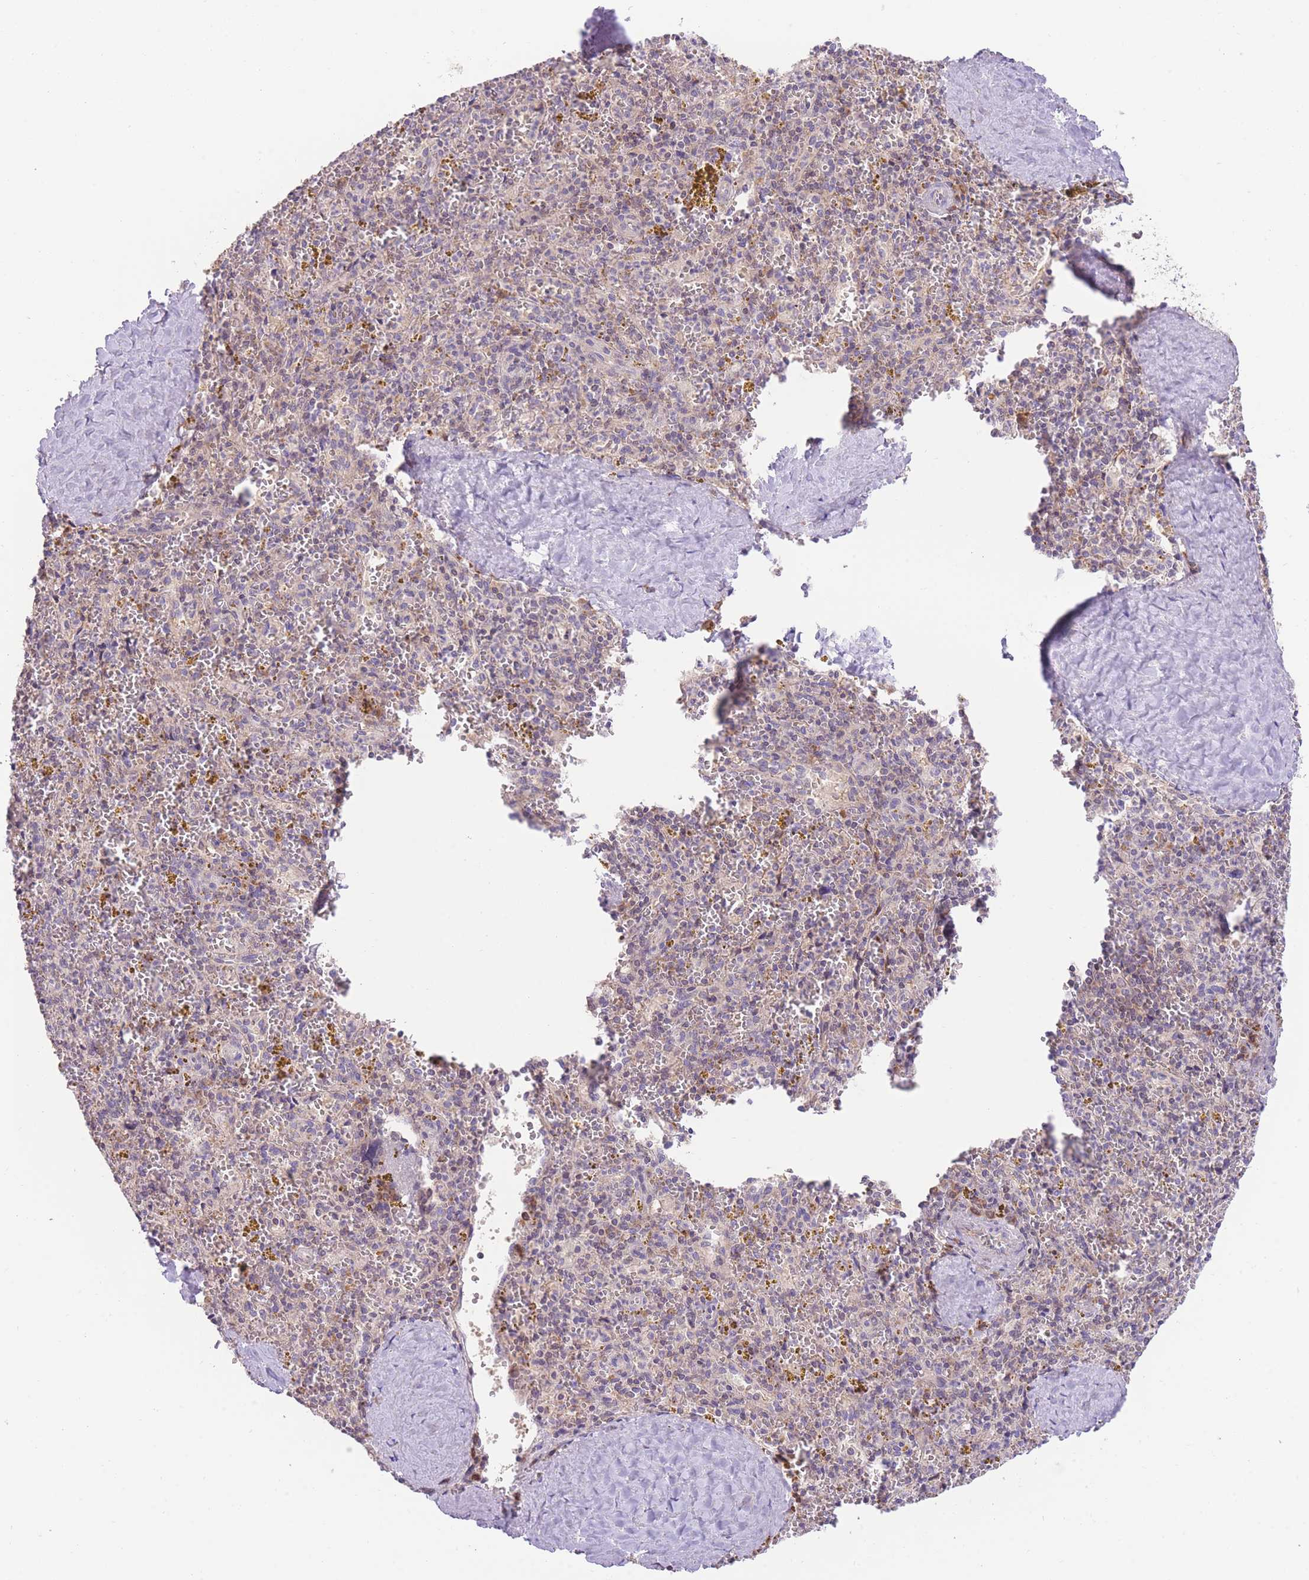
{"staining": {"intensity": "negative", "quantity": "none", "location": "none"}, "tissue": "spleen", "cell_type": "Cells in red pulp", "image_type": "normal", "snomed": [{"axis": "morphology", "description": "Normal tissue, NOS"}, {"axis": "topography", "description": "Spleen"}], "caption": "Histopathology image shows no significant protein staining in cells in red pulp of unremarkable spleen. Nuclei are stained in blue.", "gene": "BOLA2B", "patient": {"sex": "male", "age": 57}}